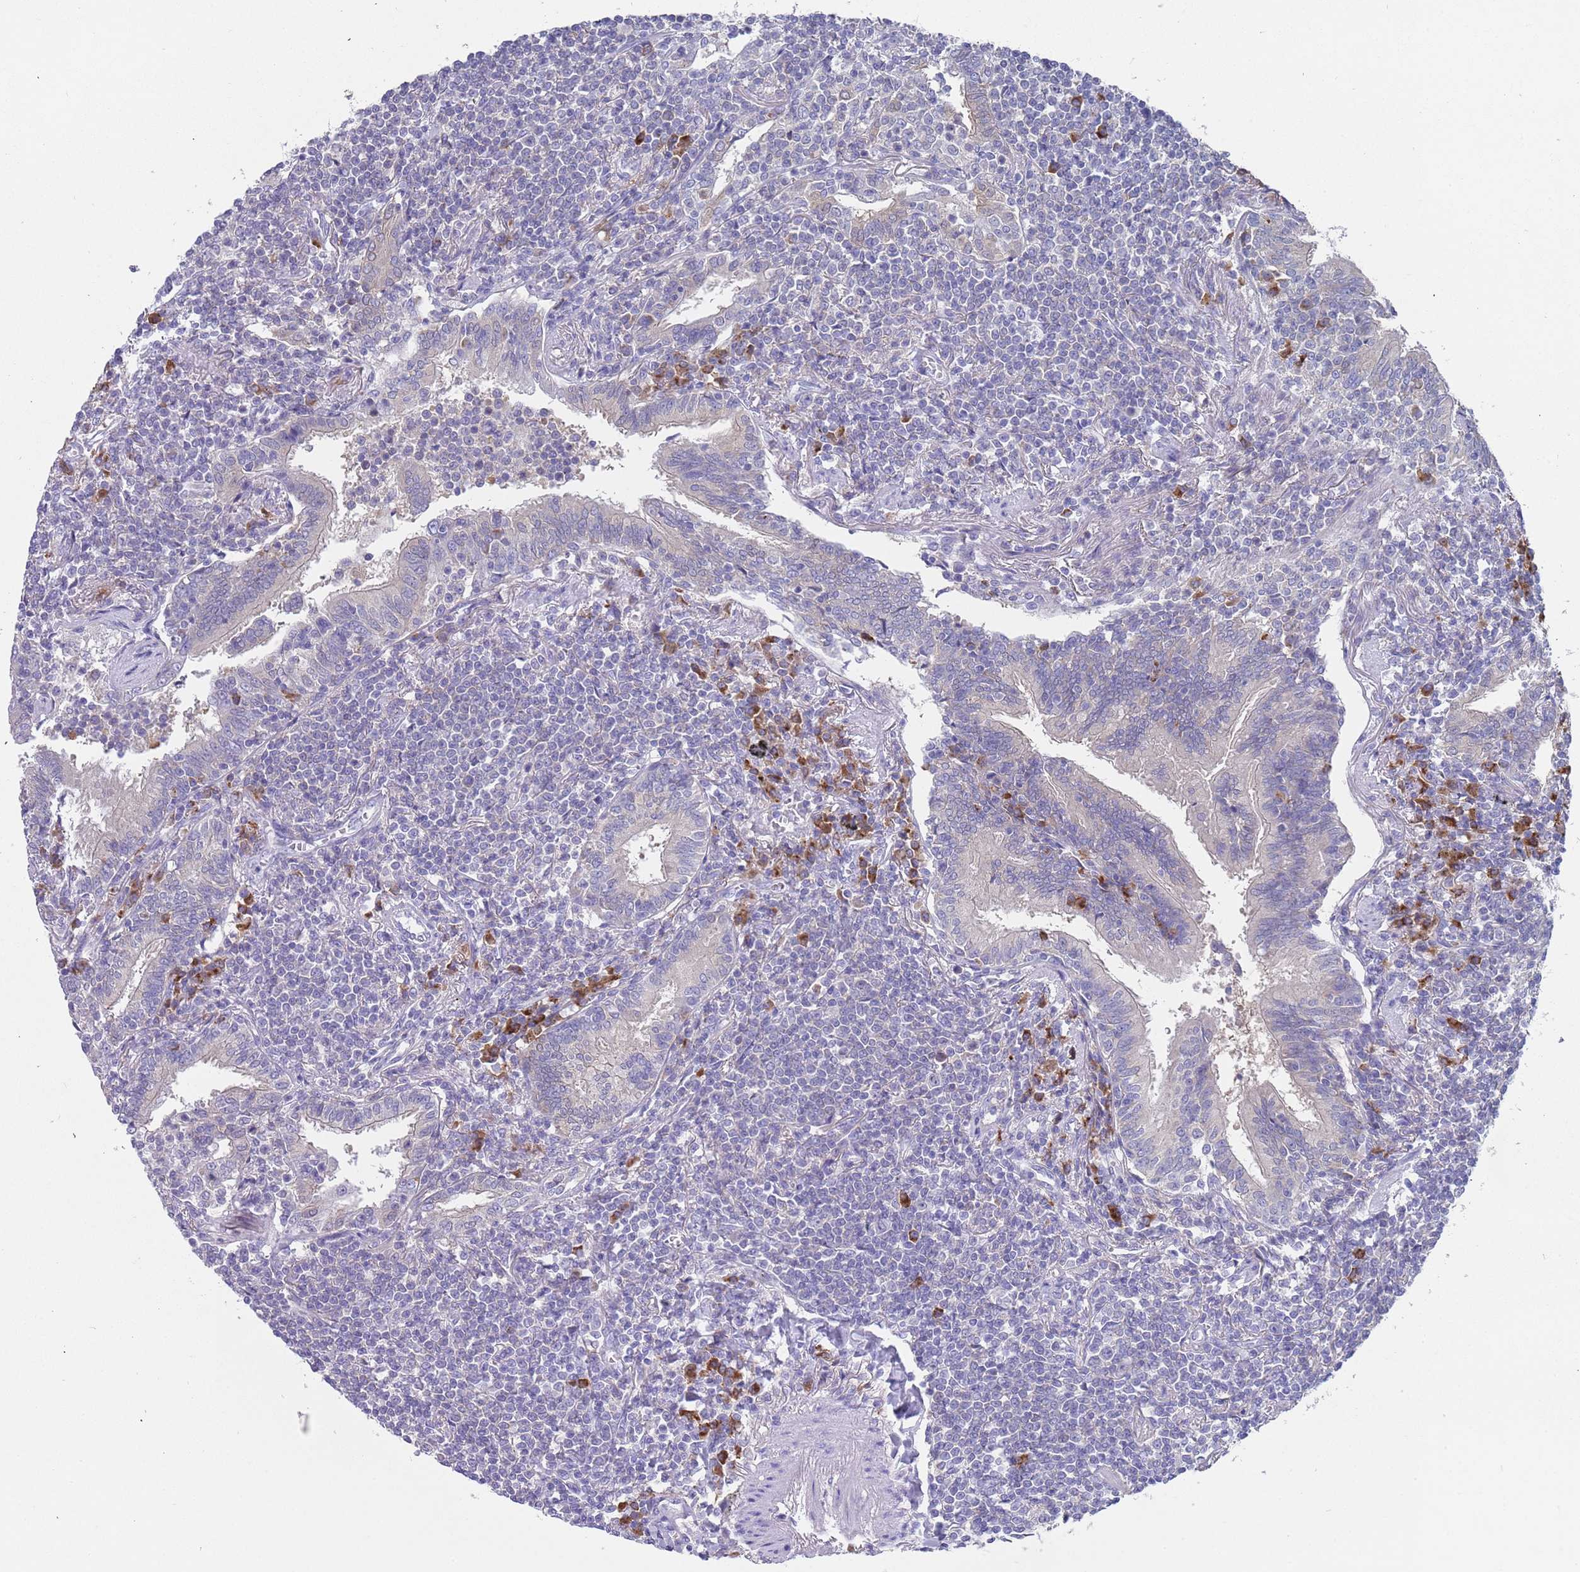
{"staining": {"intensity": "negative", "quantity": "none", "location": "none"}, "tissue": "lymphoma", "cell_type": "Tumor cells", "image_type": "cancer", "snomed": [{"axis": "morphology", "description": "Malignant lymphoma, non-Hodgkin's type, Low grade"}, {"axis": "topography", "description": "Lung"}], "caption": "Tumor cells are negative for brown protein staining in malignant lymphoma, non-Hodgkin's type (low-grade). (Immunohistochemistry, brightfield microscopy, high magnification).", "gene": "TYW1", "patient": {"sex": "female", "age": 71}}